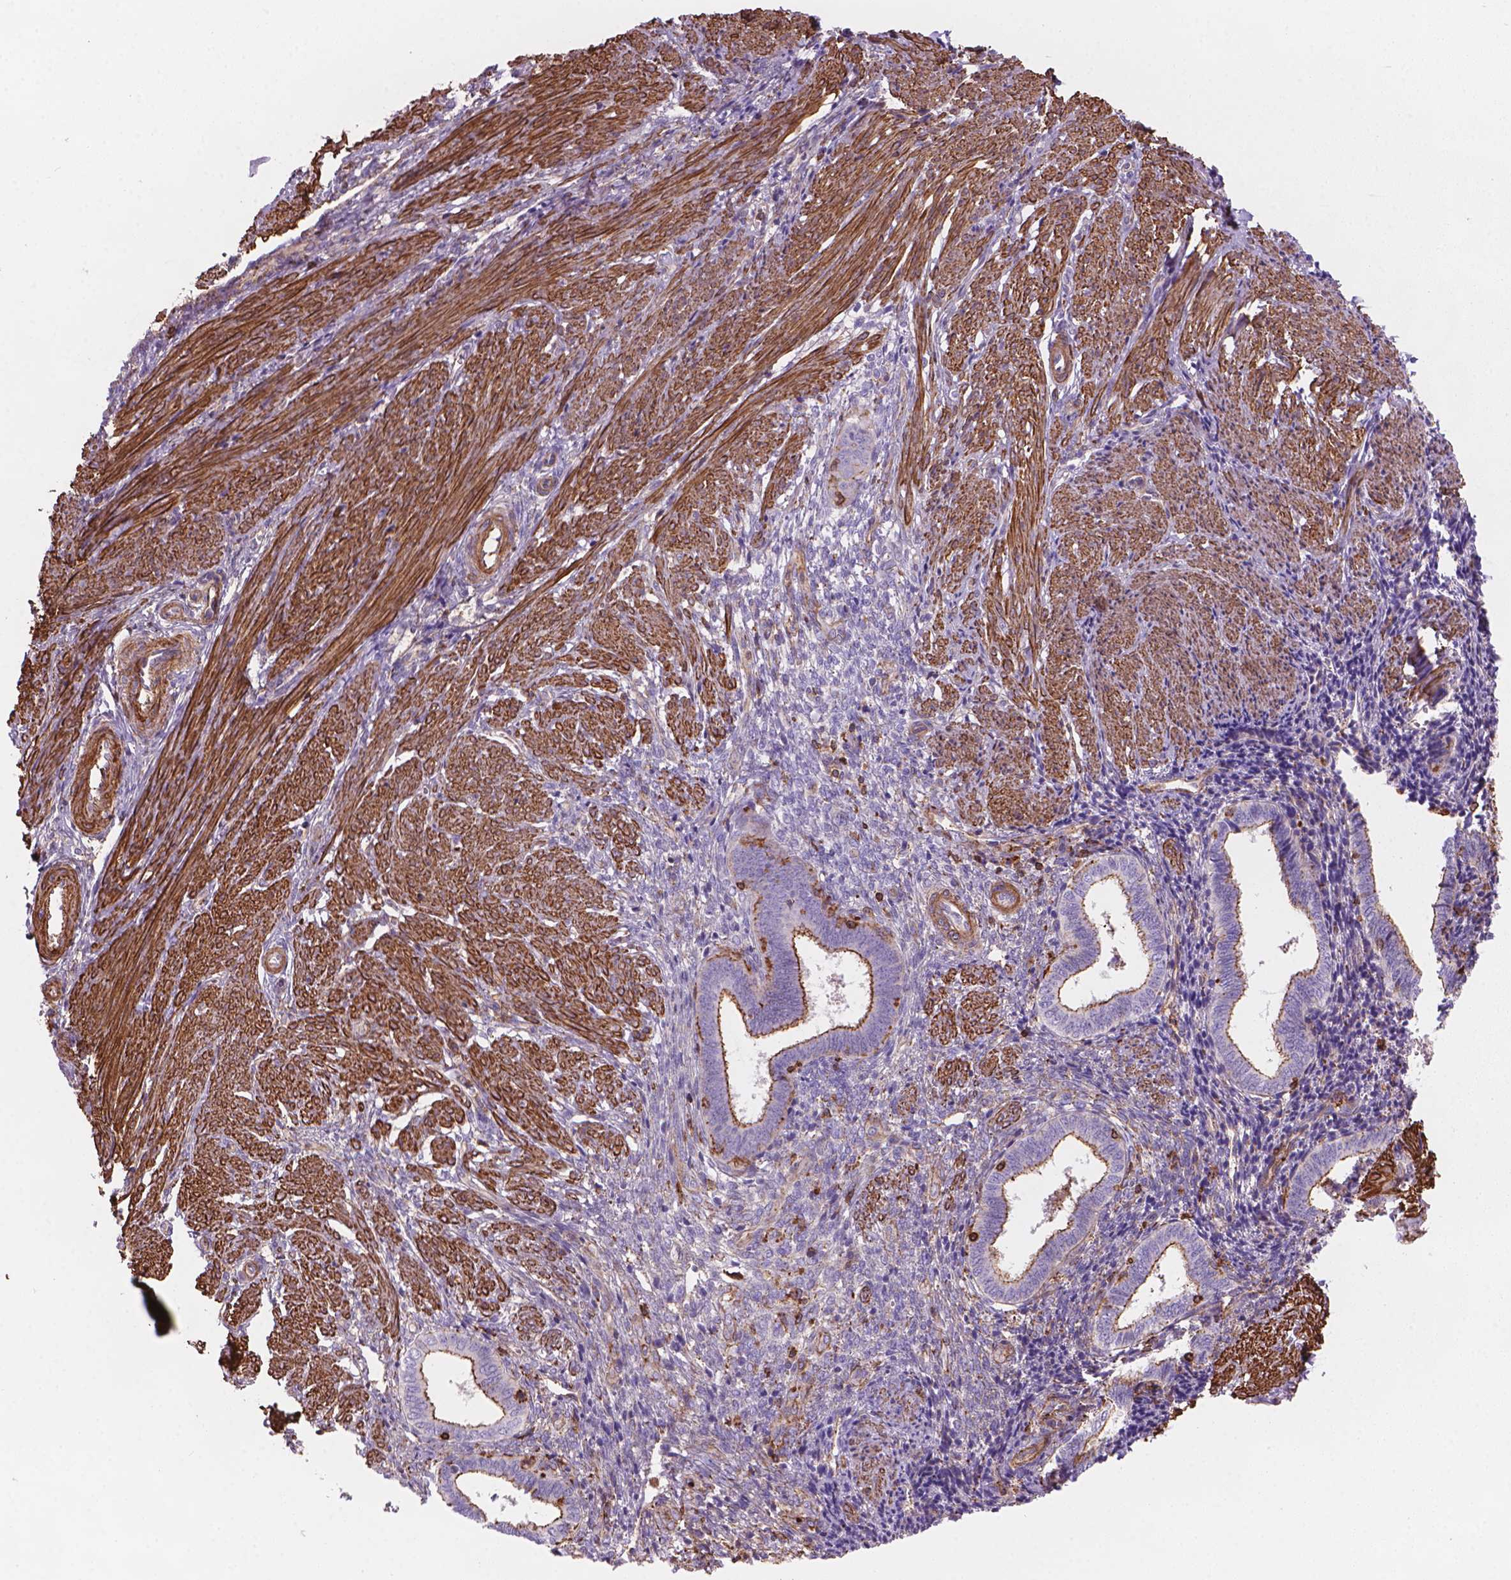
{"staining": {"intensity": "negative", "quantity": "none", "location": "none"}, "tissue": "endometrium", "cell_type": "Cells in endometrial stroma", "image_type": "normal", "snomed": [{"axis": "morphology", "description": "Normal tissue, NOS"}, {"axis": "topography", "description": "Endometrium"}], "caption": "This is a histopathology image of IHC staining of benign endometrium, which shows no positivity in cells in endometrial stroma.", "gene": "PATJ", "patient": {"sex": "female", "age": 42}}